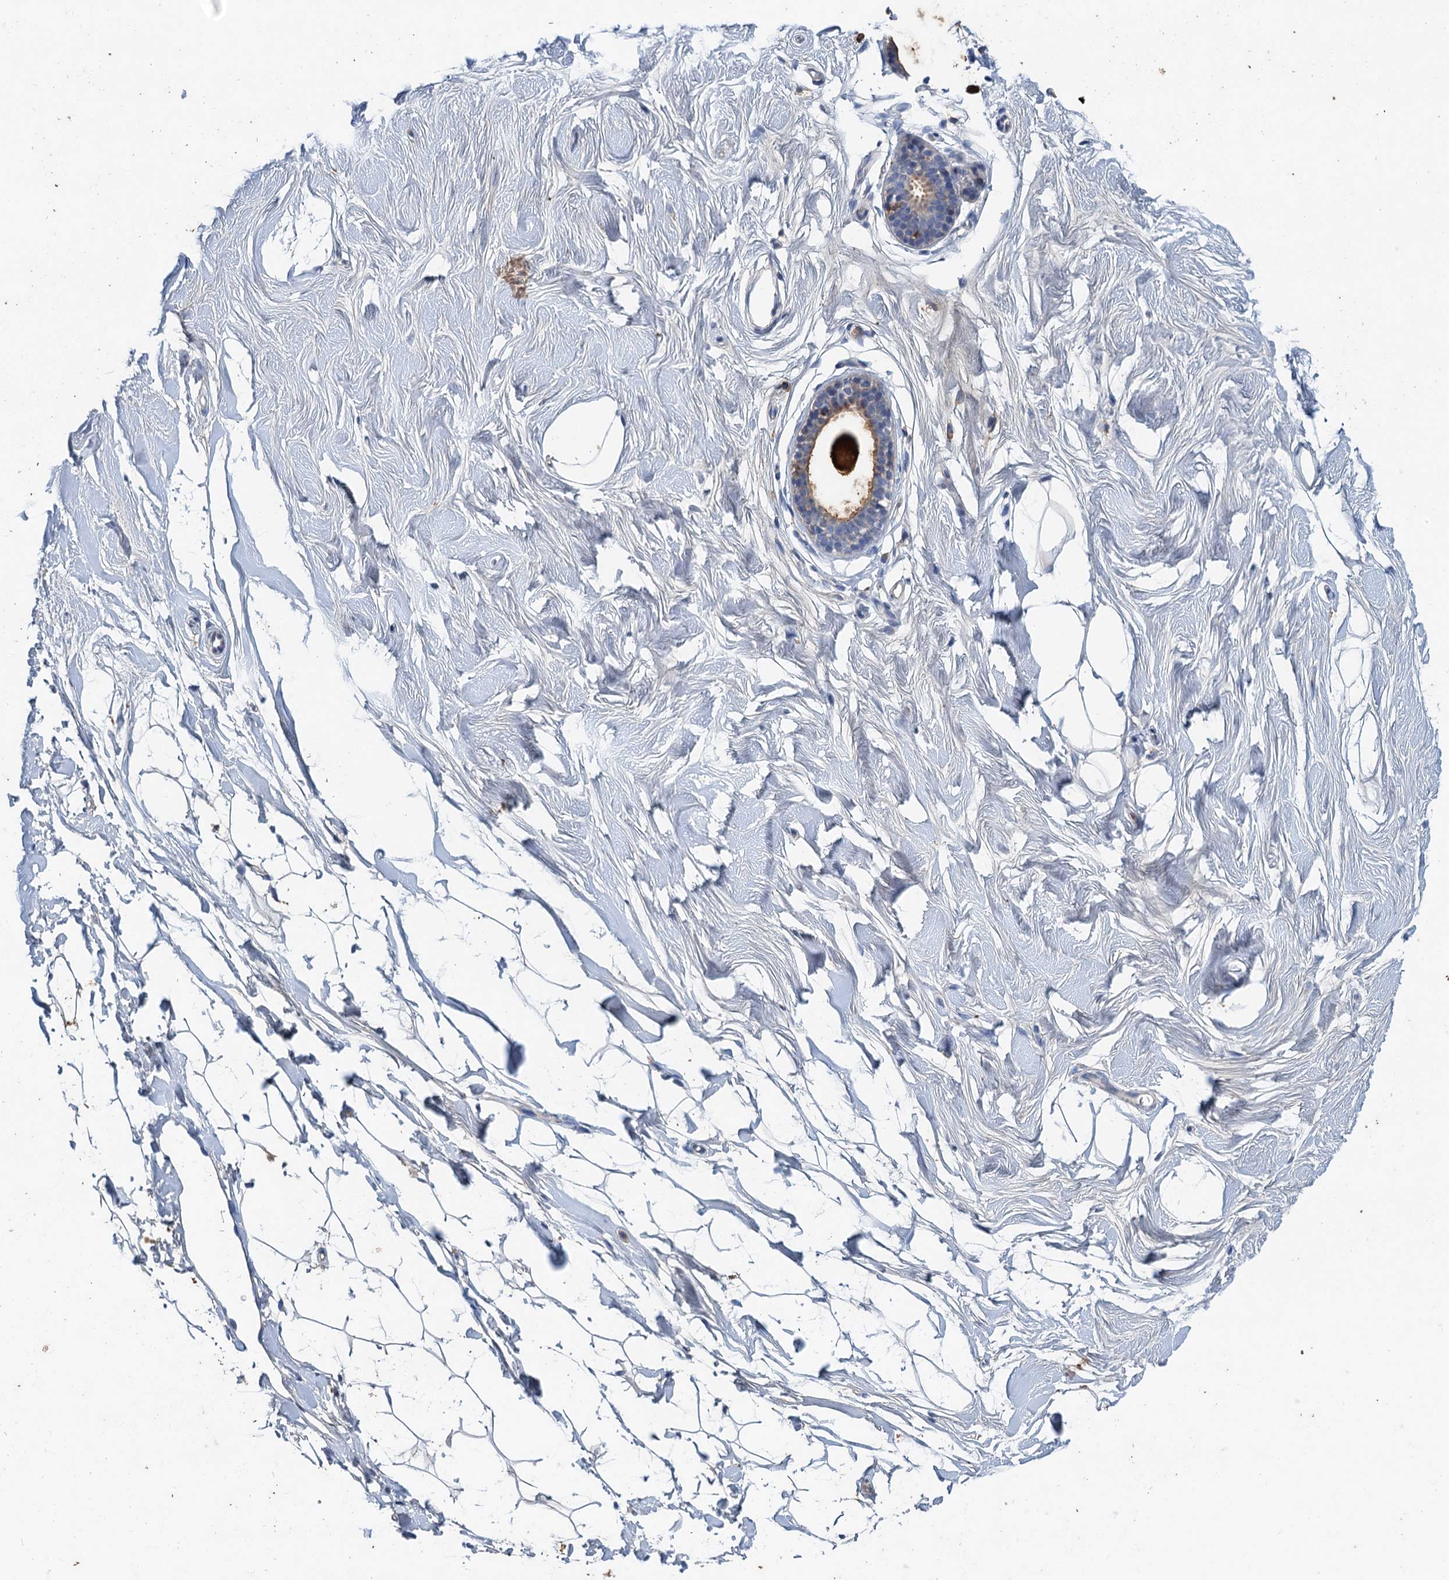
{"staining": {"intensity": "negative", "quantity": "none", "location": "none"}, "tissue": "breast", "cell_type": "Adipocytes", "image_type": "normal", "snomed": [{"axis": "morphology", "description": "Normal tissue, NOS"}, {"axis": "topography", "description": "Breast"}], "caption": "Immunohistochemistry of unremarkable breast demonstrates no staining in adipocytes. (Immunohistochemistry (ihc), brightfield microscopy, high magnification).", "gene": "TPCN1", "patient": {"sex": "female", "age": 26}}